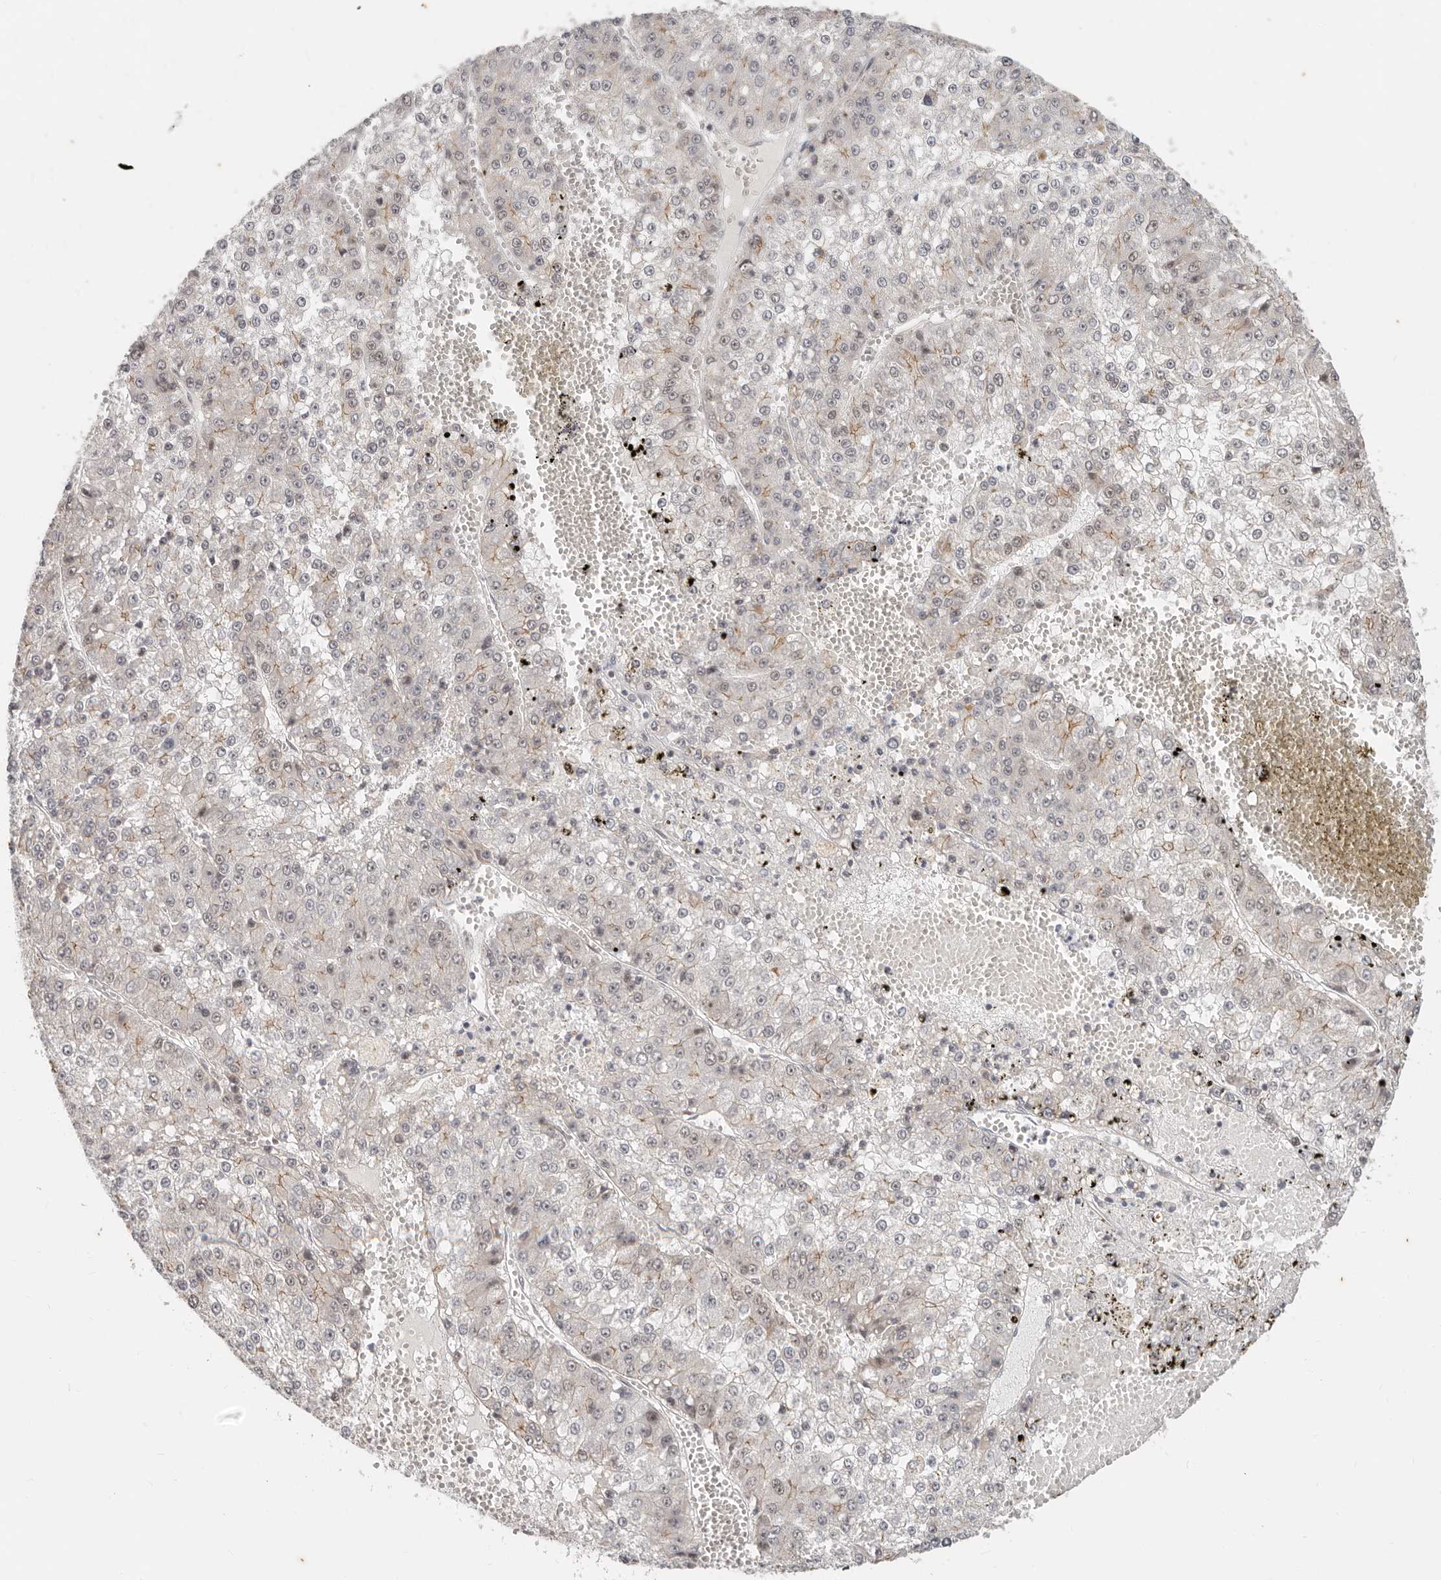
{"staining": {"intensity": "weak", "quantity": "<25%", "location": "nuclear"}, "tissue": "liver cancer", "cell_type": "Tumor cells", "image_type": "cancer", "snomed": [{"axis": "morphology", "description": "Carcinoma, Hepatocellular, NOS"}, {"axis": "topography", "description": "Liver"}], "caption": "Immunohistochemical staining of liver hepatocellular carcinoma displays no significant expression in tumor cells.", "gene": "RFC2", "patient": {"sex": "female", "age": 73}}